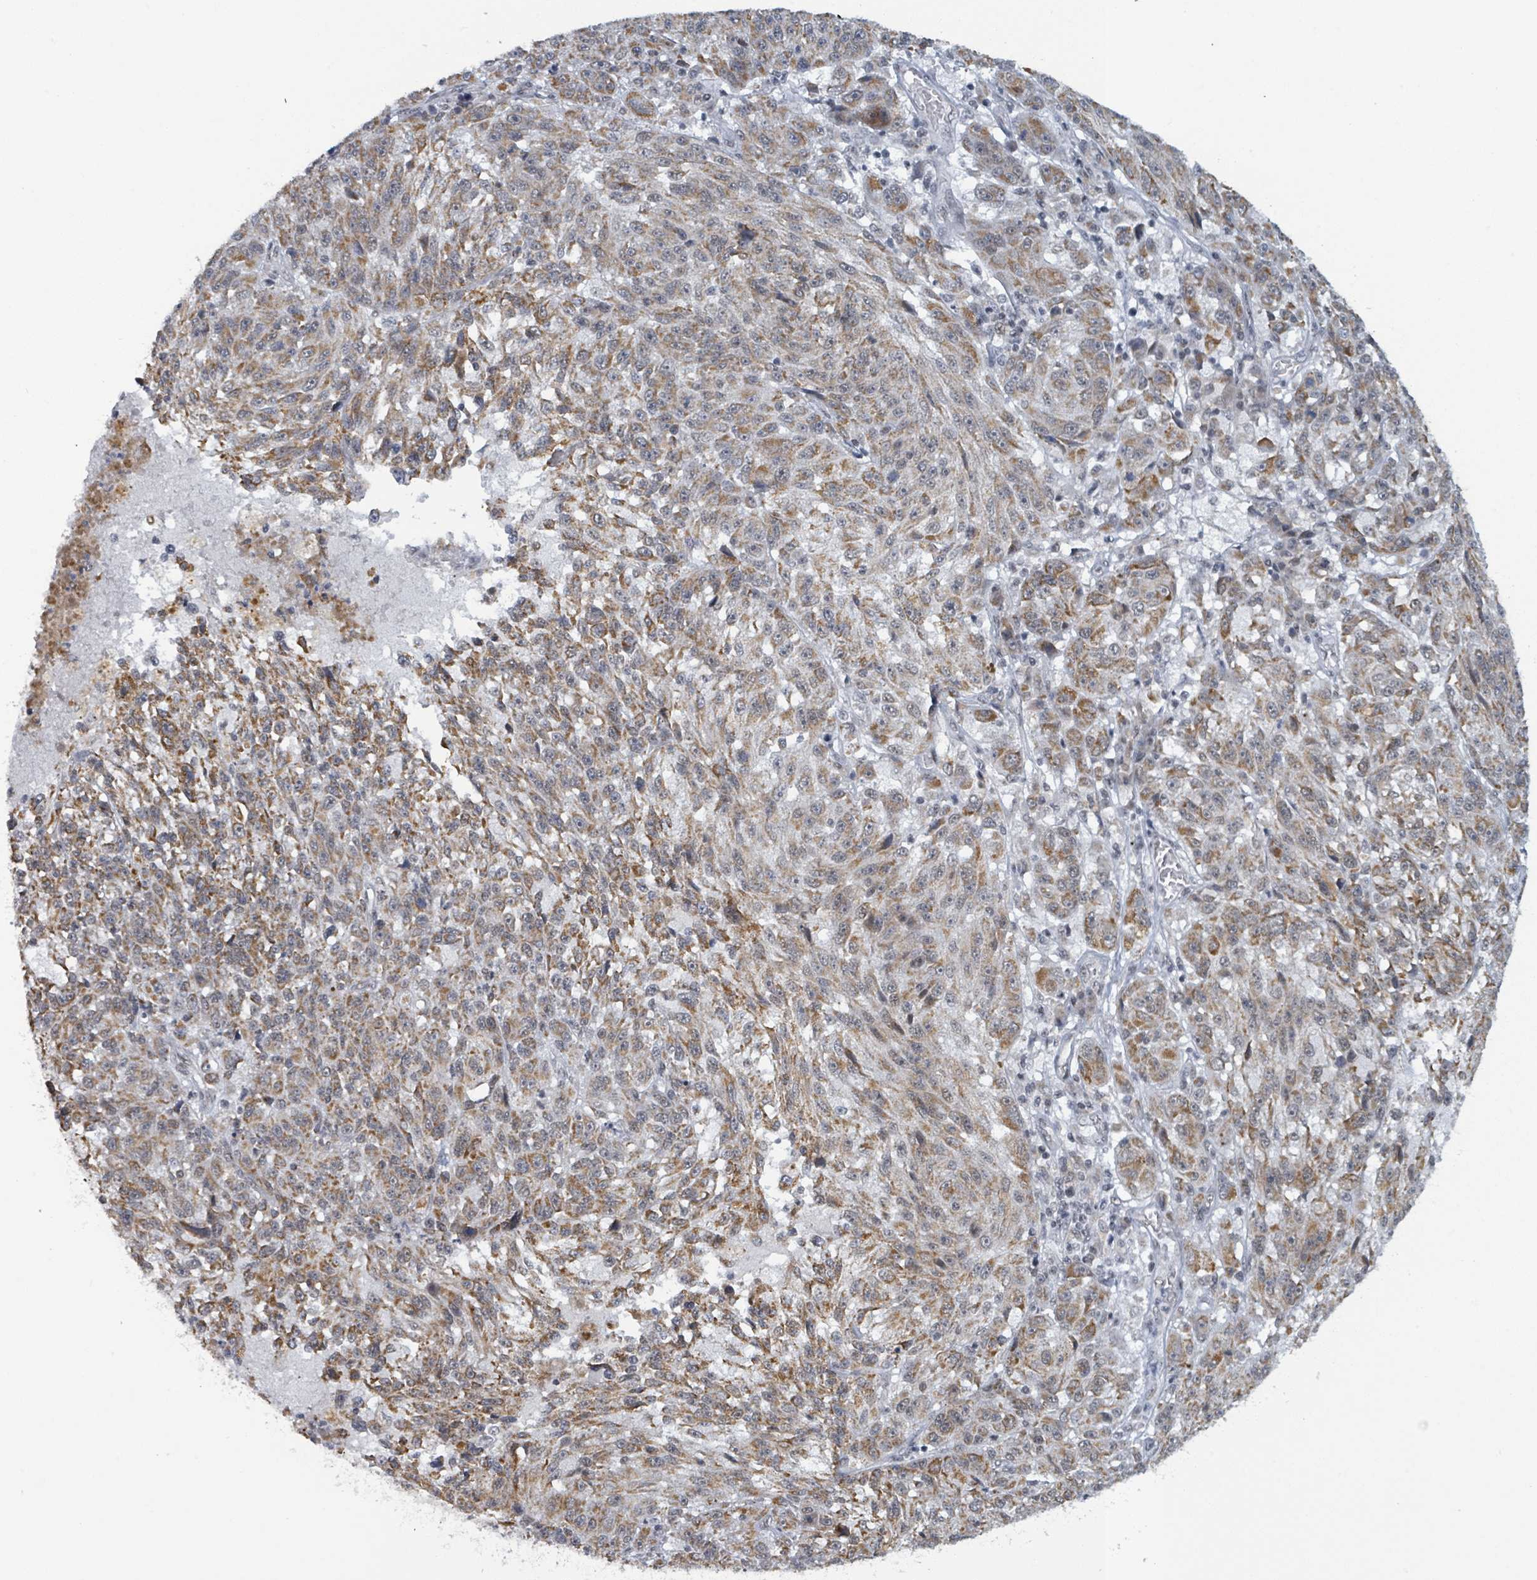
{"staining": {"intensity": "moderate", "quantity": ">75%", "location": "cytoplasmic/membranous"}, "tissue": "melanoma", "cell_type": "Tumor cells", "image_type": "cancer", "snomed": [{"axis": "morphology", "description": "Malignant melanoma, NOS"}, {"axis": "topography", "description": "Skin"}], "caption": "This image demonstrates IHC staining of human malignant melanoma, with medium moderate cytoplasmic/membranous staining in approximately >75% of tumor cells.", "gene": "BANP", "patient": {"sex": "male", "age": 53}}